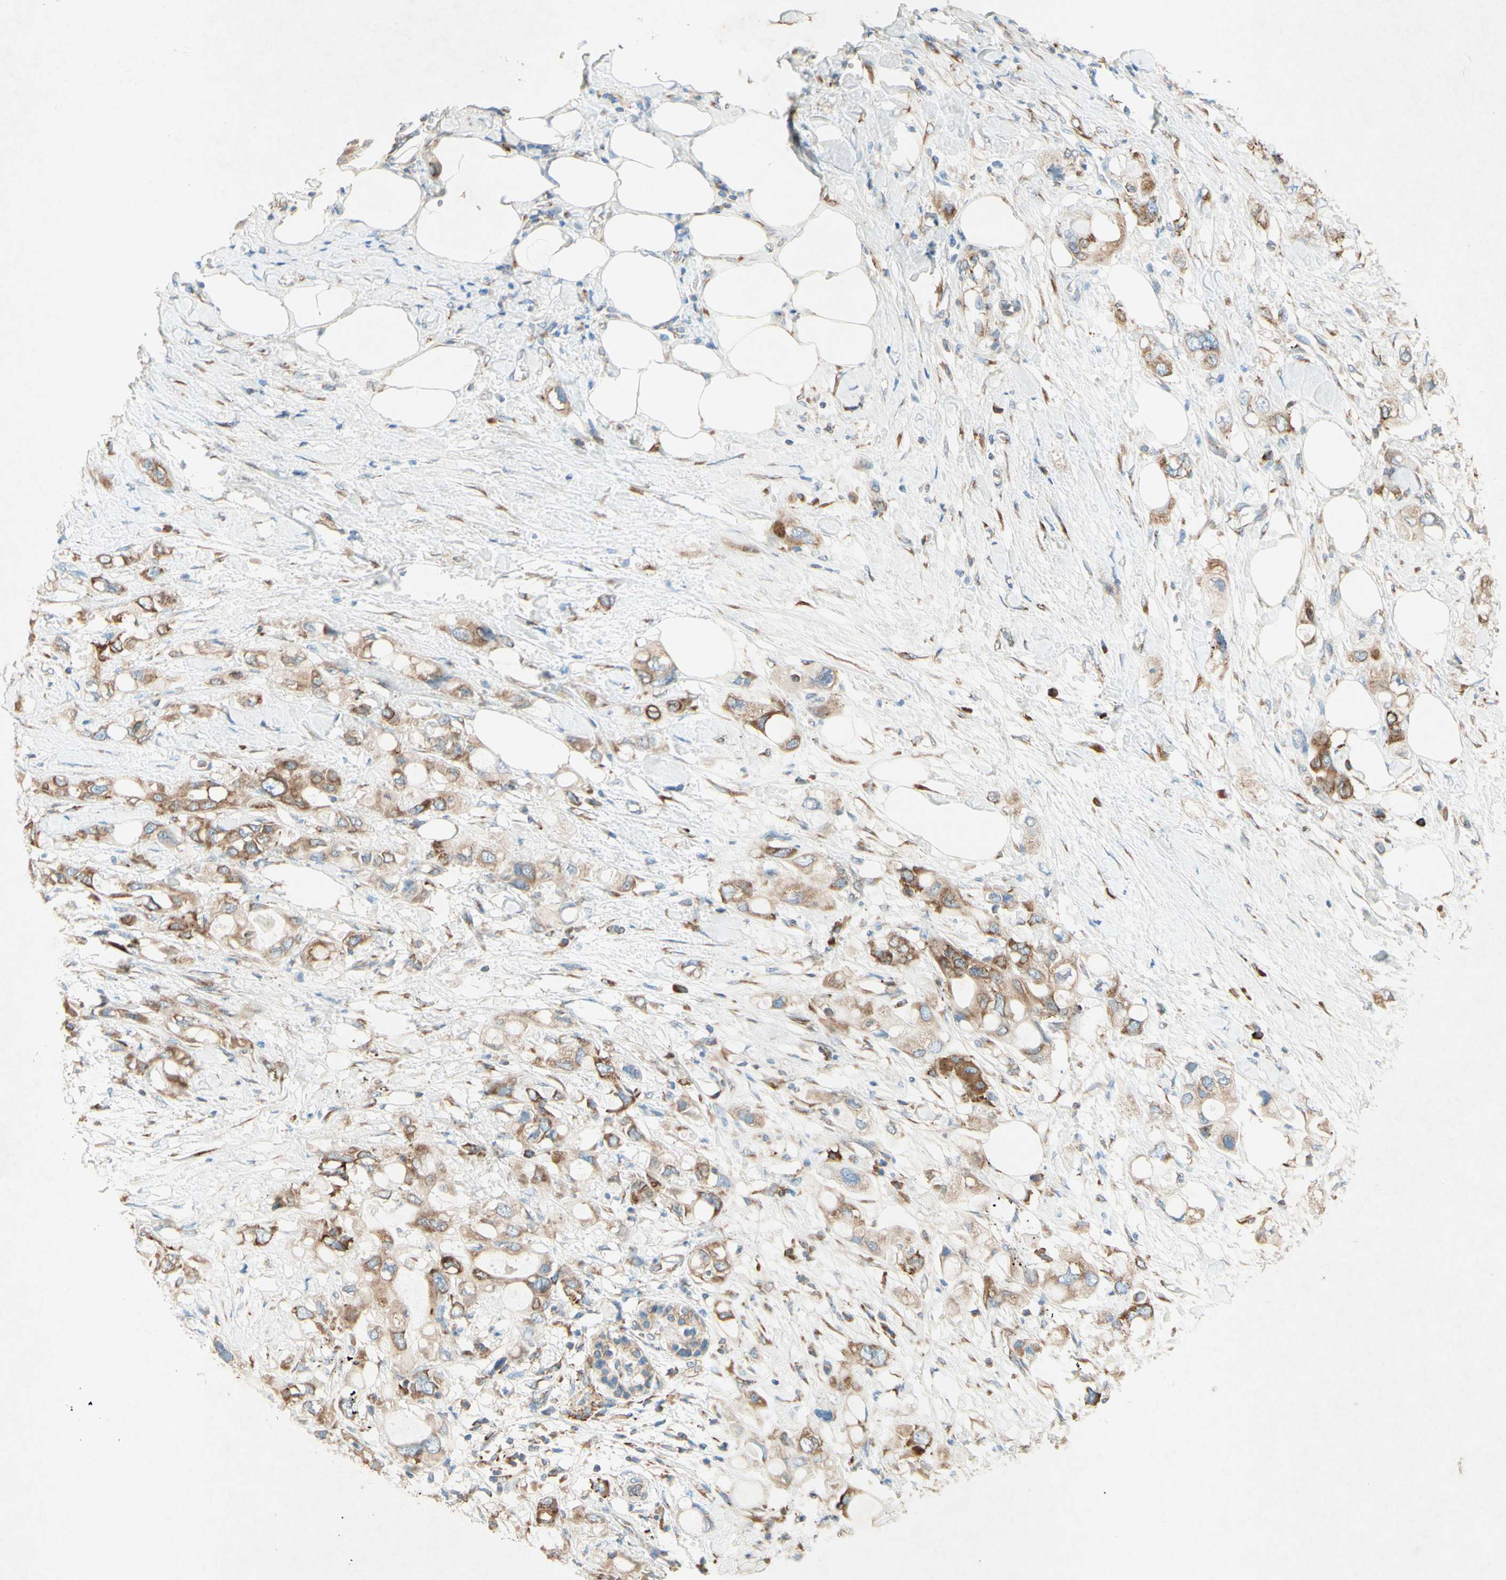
{"staining": {"intensity": "moderate", "quantity": ">75%", "location": "cytoplasmic/membranous"}, "tissue": "pancreatic cancer", "cell_type": "Tumor cells", "image_type": "cancer", "snomed": [{"axis": "morphology", "description": "Adenocarcinoma, NOS"}, {"axis": "topography", "description": "Pancreas"}], "caption": "Moderate cytoplasmic/membranous protein staining is appreciated in approximately >75% of tumor cells in pancreatic cancer (adenocarcinoma). (DAB (3,3'-diaminobenzidine) = brown stain, brightfield microscopy at high magnification).", "gene": "PABPC1", "patient": {"sex": "female", "age": 56}}